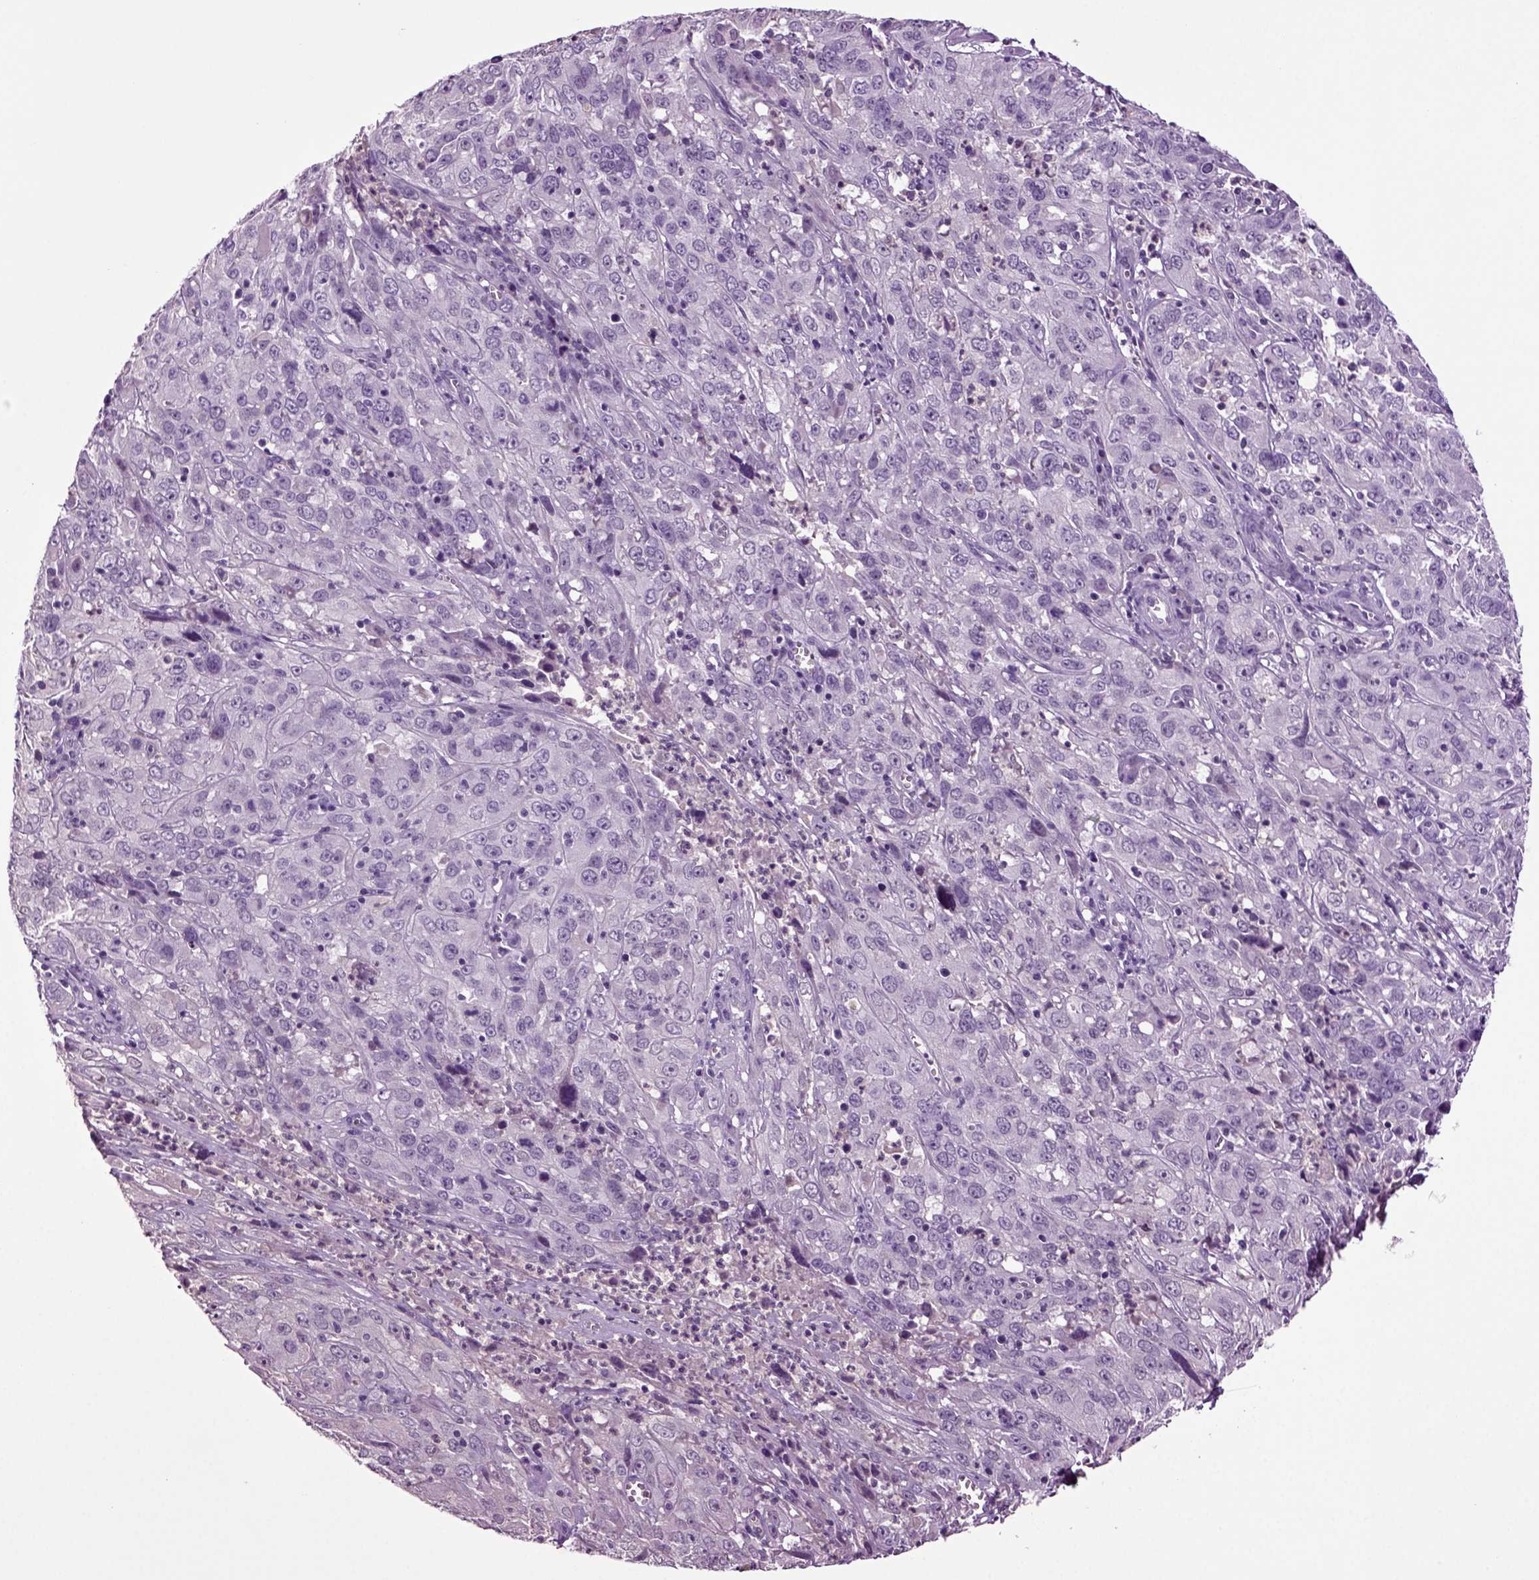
{"staining": {"intensity": "negative", "quantity": "none", "location": "none"}, "tissue": "cervical cancer", "cell_type": "Tumor cells", "image_type": "cancer", "snomed": [{"axis": "morphology", "description": "Squamous cell carcinoma, NOS"}, {"axis": "topography", "description": "Cervix"}], "caption": "Tumor cells show no significant positivity in cervical cancer (squamous cell carcinoma). Nuclei are stained in blue.", "gene": "FGF11", "patient": {"sex": "female", "age": 32}}